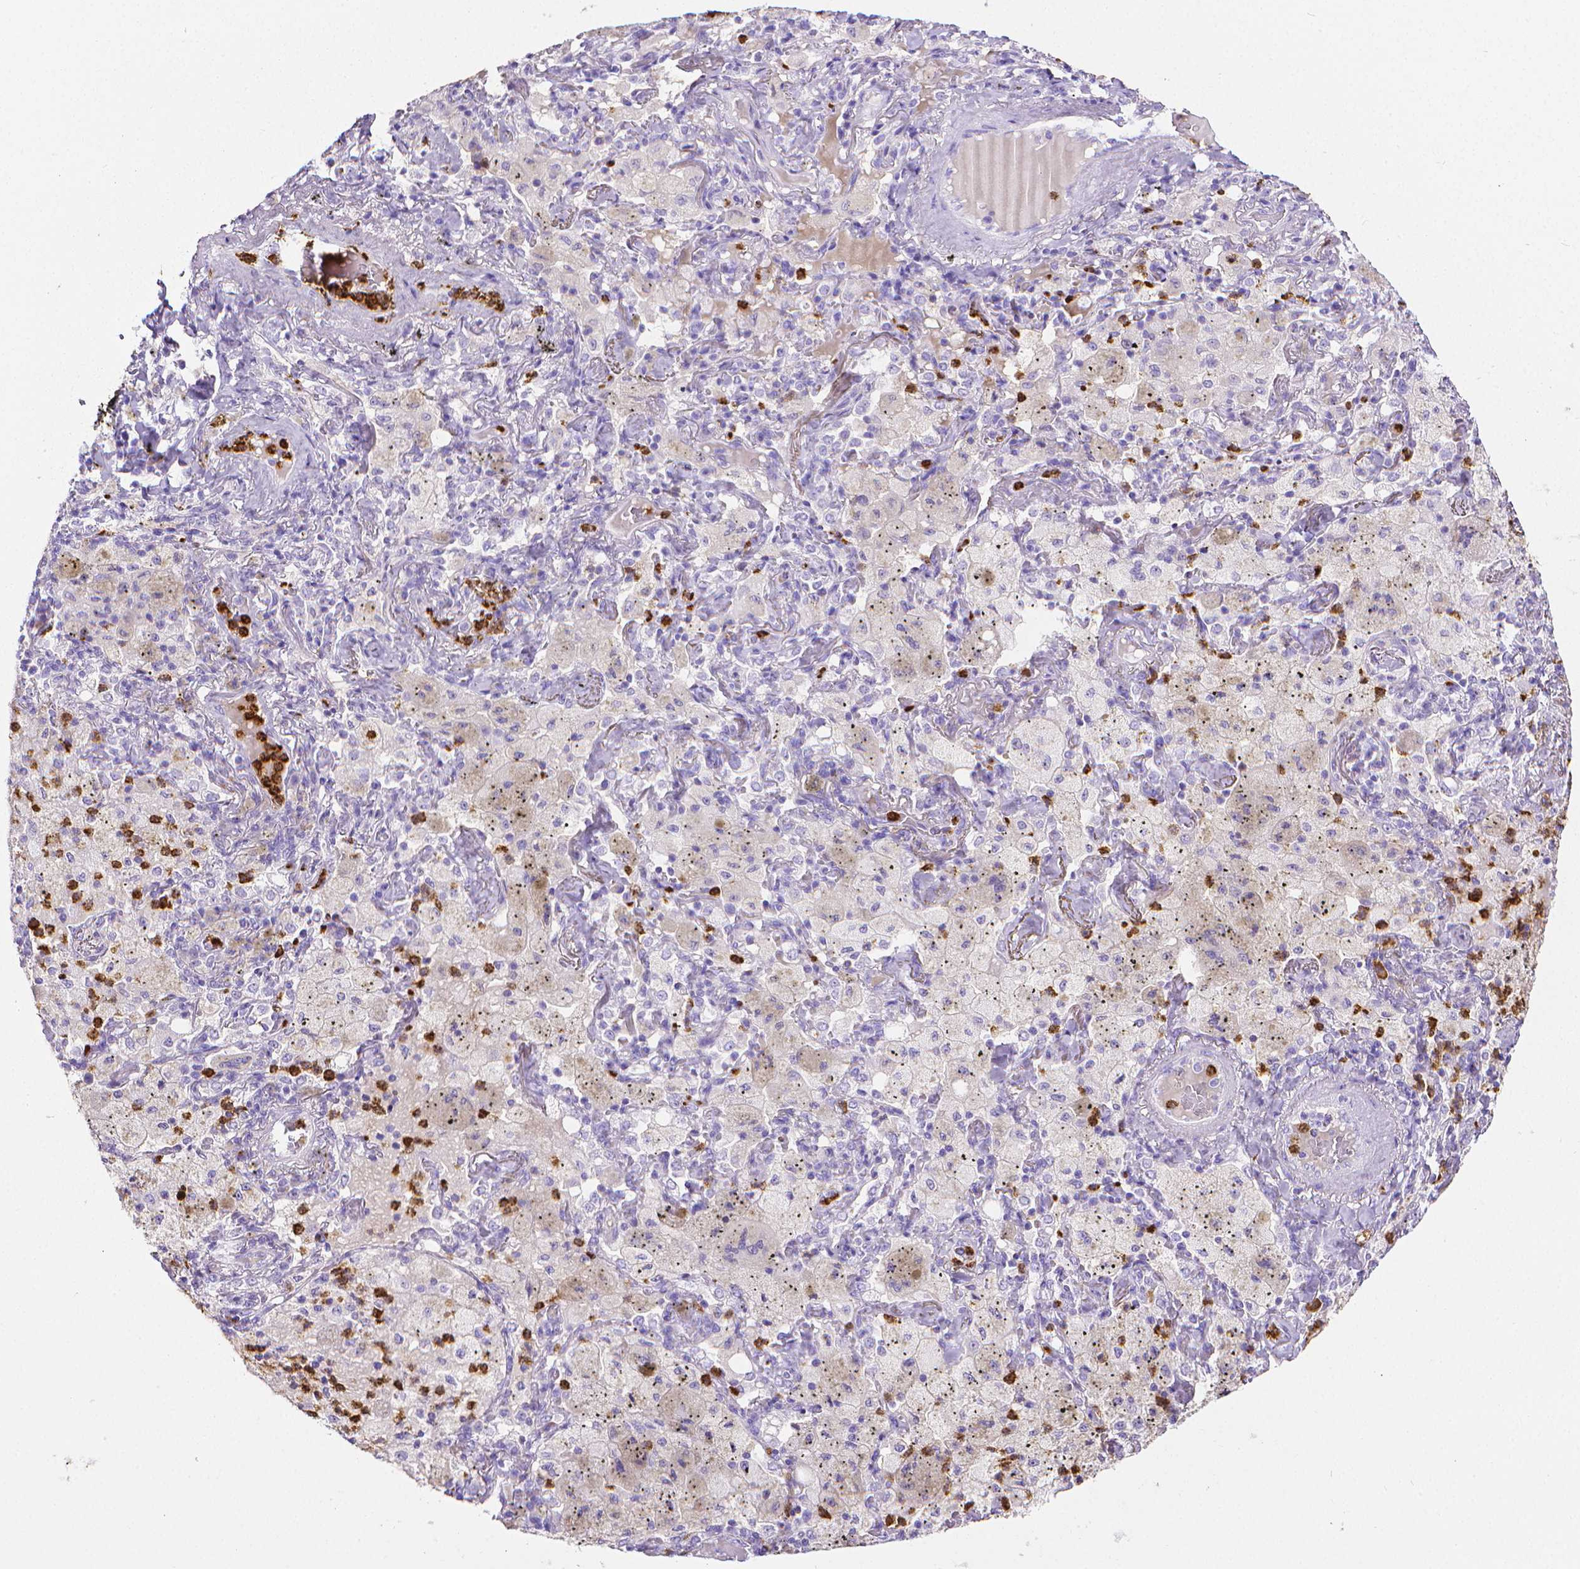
{"staining": {"intensity": "negative", "quantity": "none", "location": "none"}, "tissue": "lung cancer", "cell_type": "Tumor cells", "image_type": "cancer", "snomed": [{"axis": "morphology", "description": "Adenocarcinoma, NOS"}, {"axis": "topography", "description": "Lung"}], "caption": "The micrograph demonstrates no staining of tumor cells in lung adenocarcinoma. (DAB immunohistochemistry visualized using brightfield microscopy, high magnification).", "gene": "MMP9", "patient": {"sex": "female", "age": 73}}